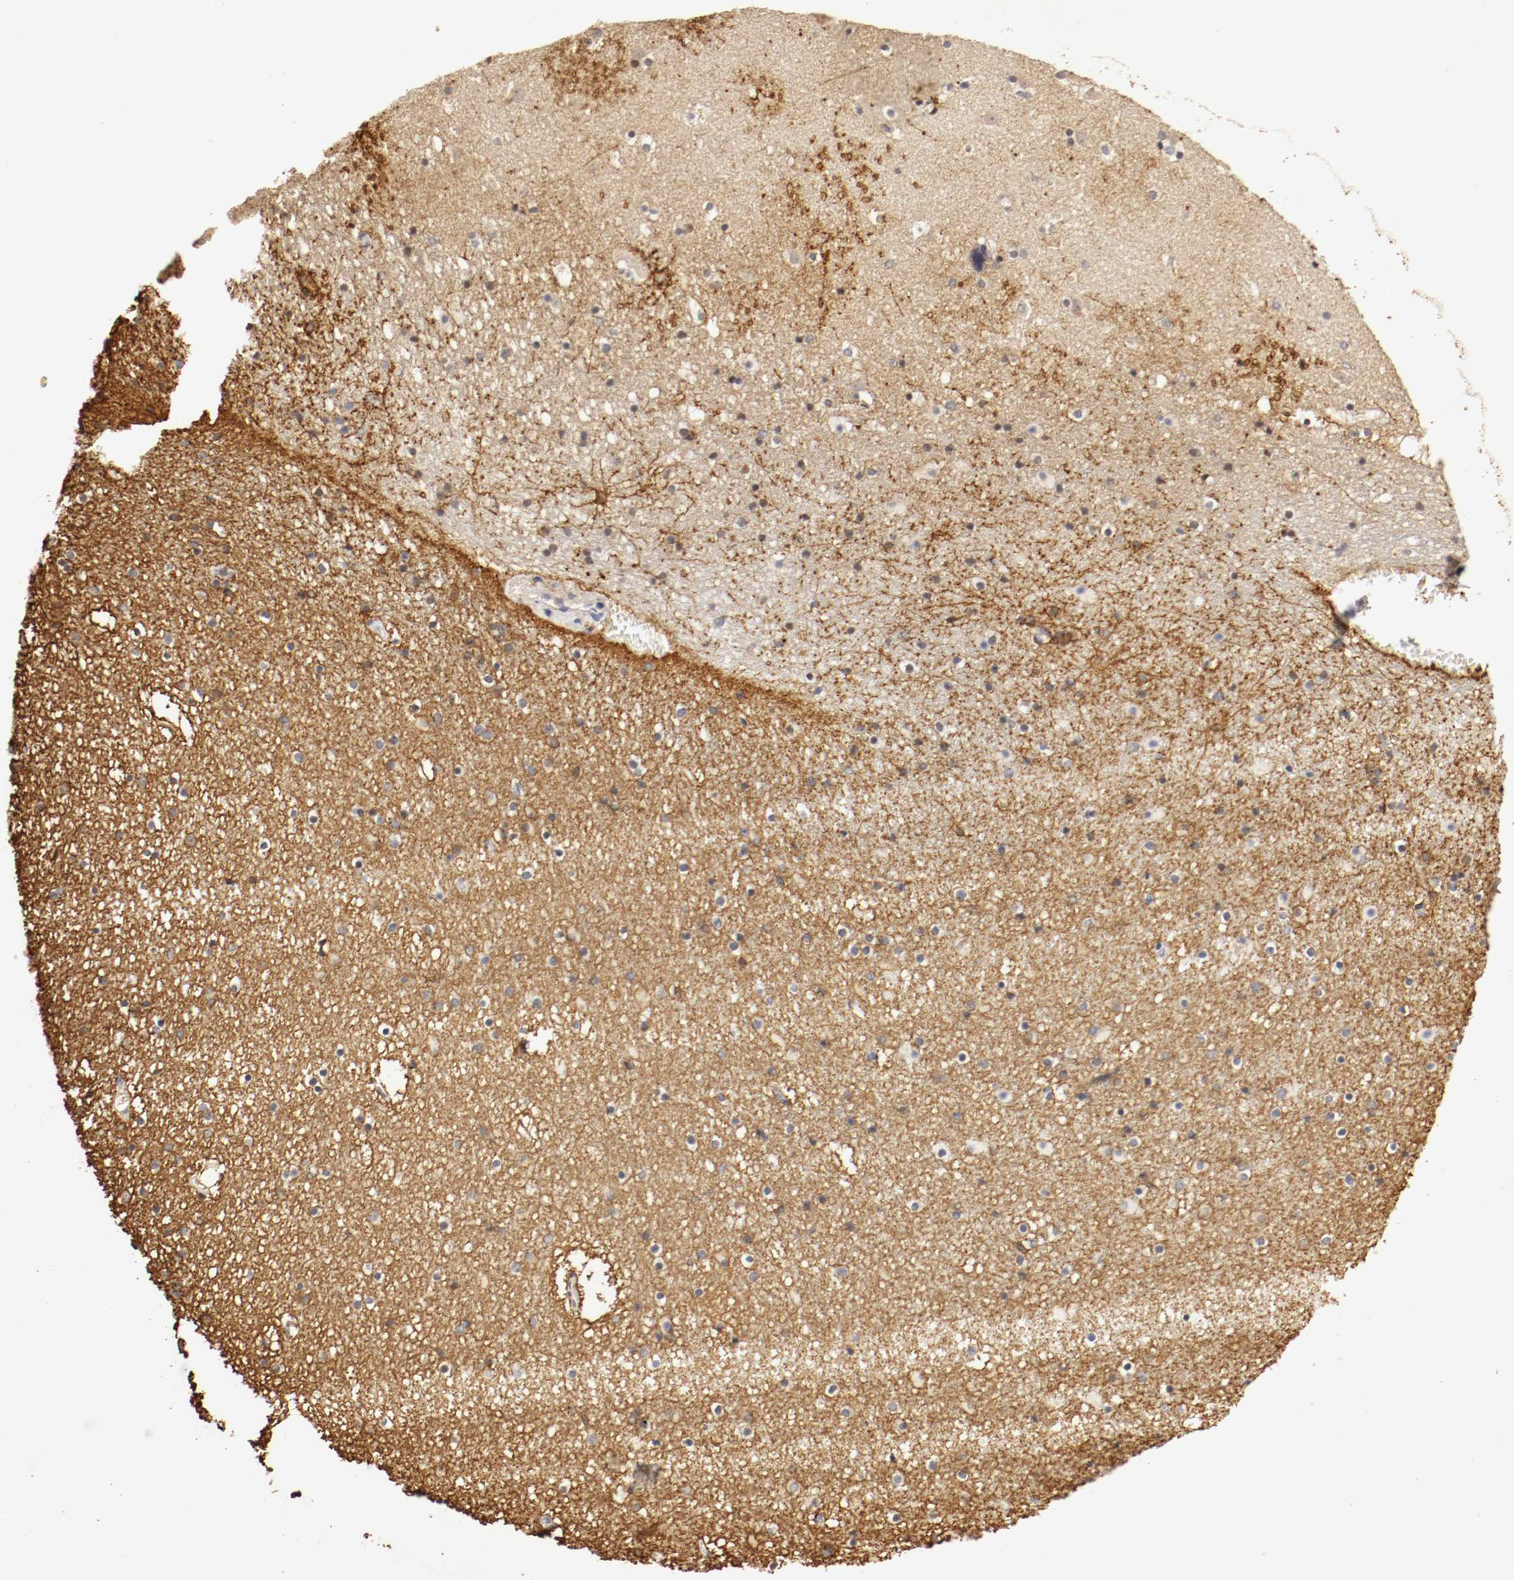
{"staining": {"intensity": "moderate", "quantity": "<25%", "location": "cytoplasmic/membranous"}, "tissue": "caudate", "cell_type": "Glial cells", "image_type": "normal", "snomed": [{"axis": "morphology", "description": "Normal tissue, NOS"}, {"axis": "topography", "description": "Lateral ventricle wall"}], "caption": "Protein expression analysis of normal human caudate reveals moderate cytoplasmic/membranous positivity in about <25% of glial cells. (IHC, brightfield microscopy, high magnification).", "gene": "TNFRSF1B", "patient": {"sex": "male", "age": 45}}